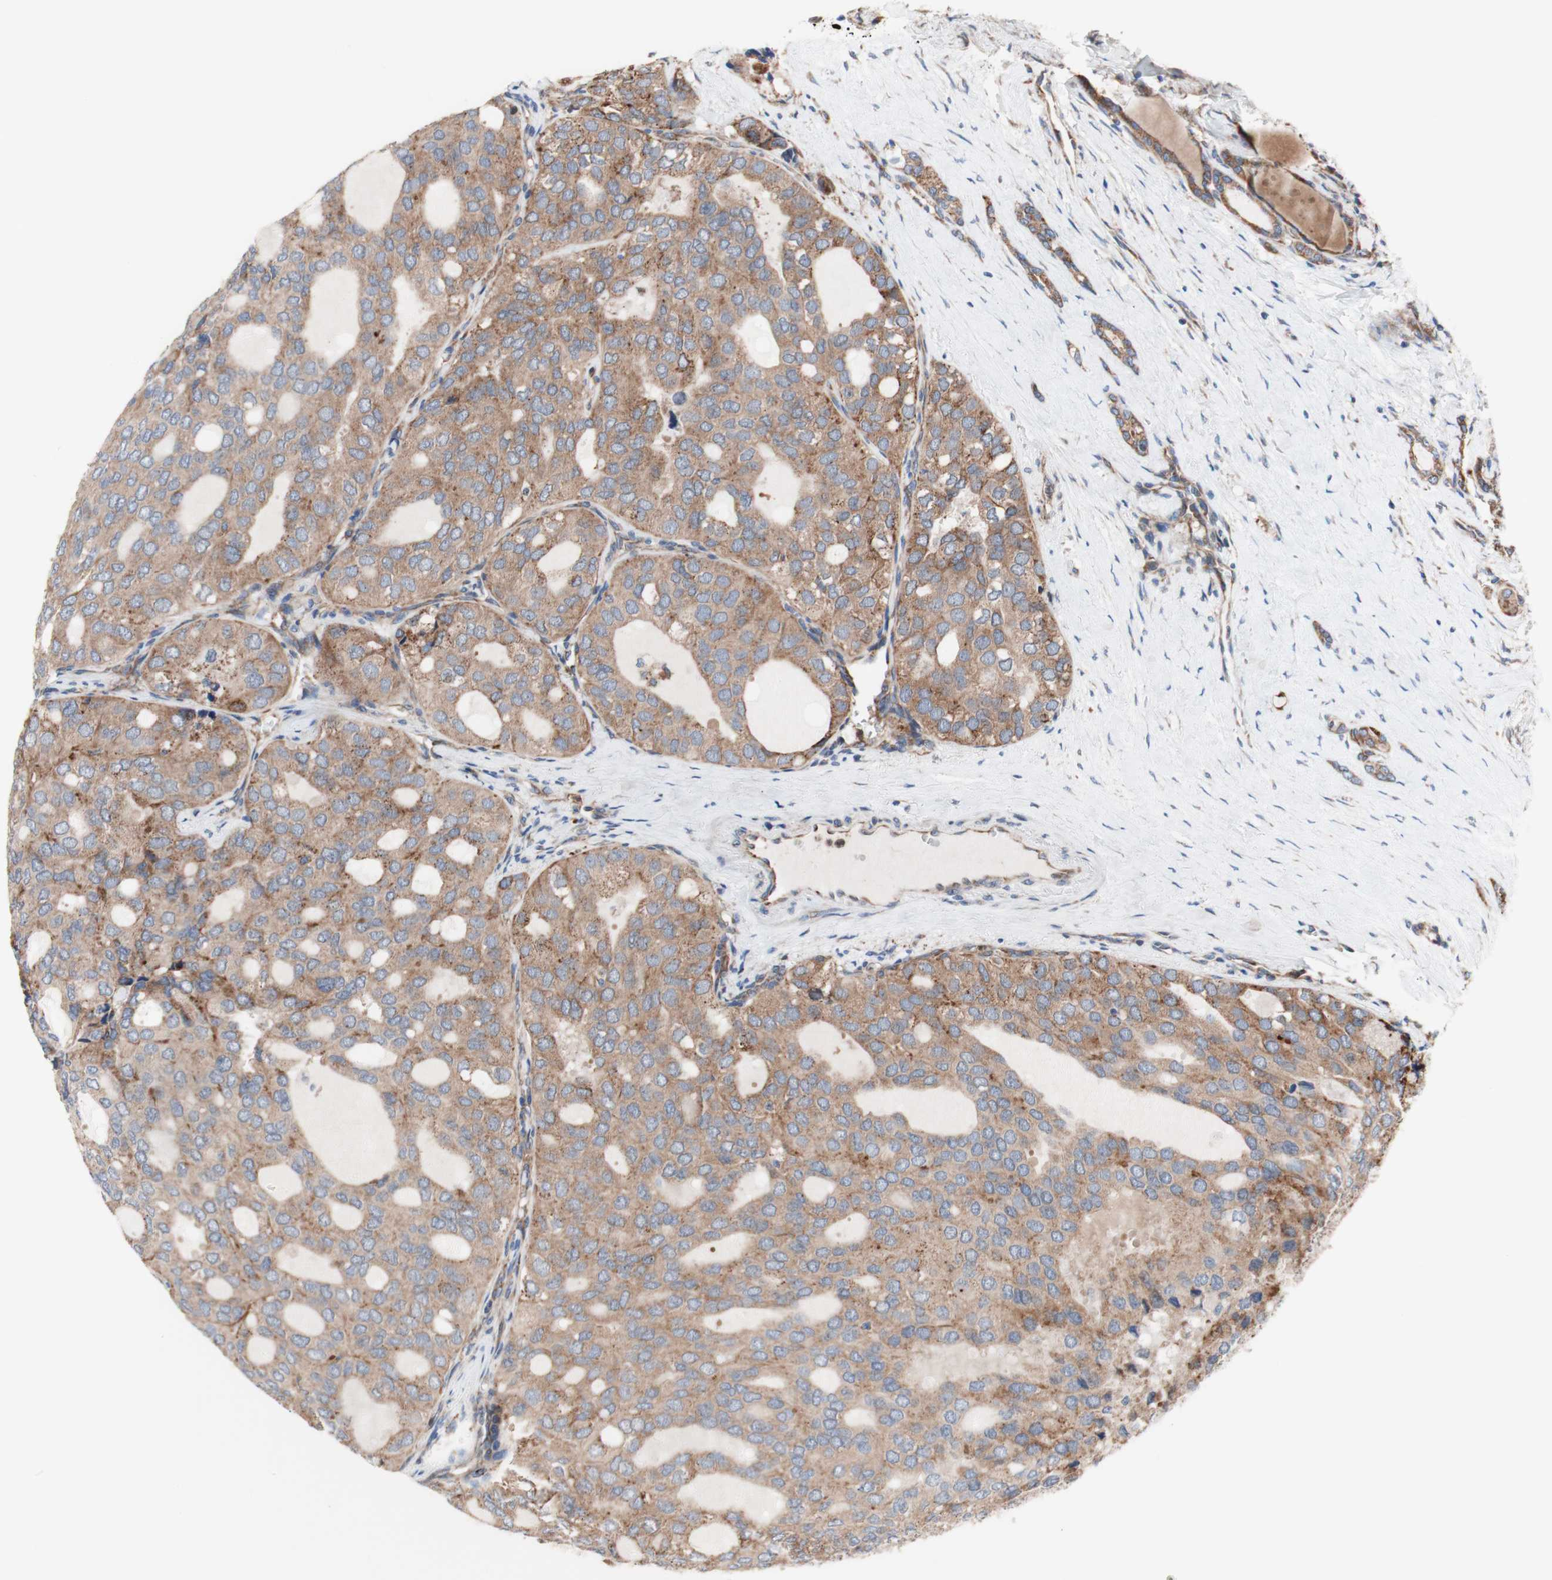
{"staining": {"intensity": "moderate", "quantity": ">75%", "location": "cytoplasmic/membranous"}, "tissue": "thyroid cancer", "cell_type": "Tumor cells", "image_type": "cancer", "snomed": [{"axis": "morphology", "description": "Follicular adenoma carcinoma, NOS"}, {"axis": "topography", "description": "Thyroid gland"}], "caption": "Tumor cells reveal medium levels of moderate cytoplasmic/membranous positivity in about >75% of cells in human follicular adenoma carcinoma (thyroid).", "gene": "FMR1", "patient": {"sex": "male", "age": 75}}